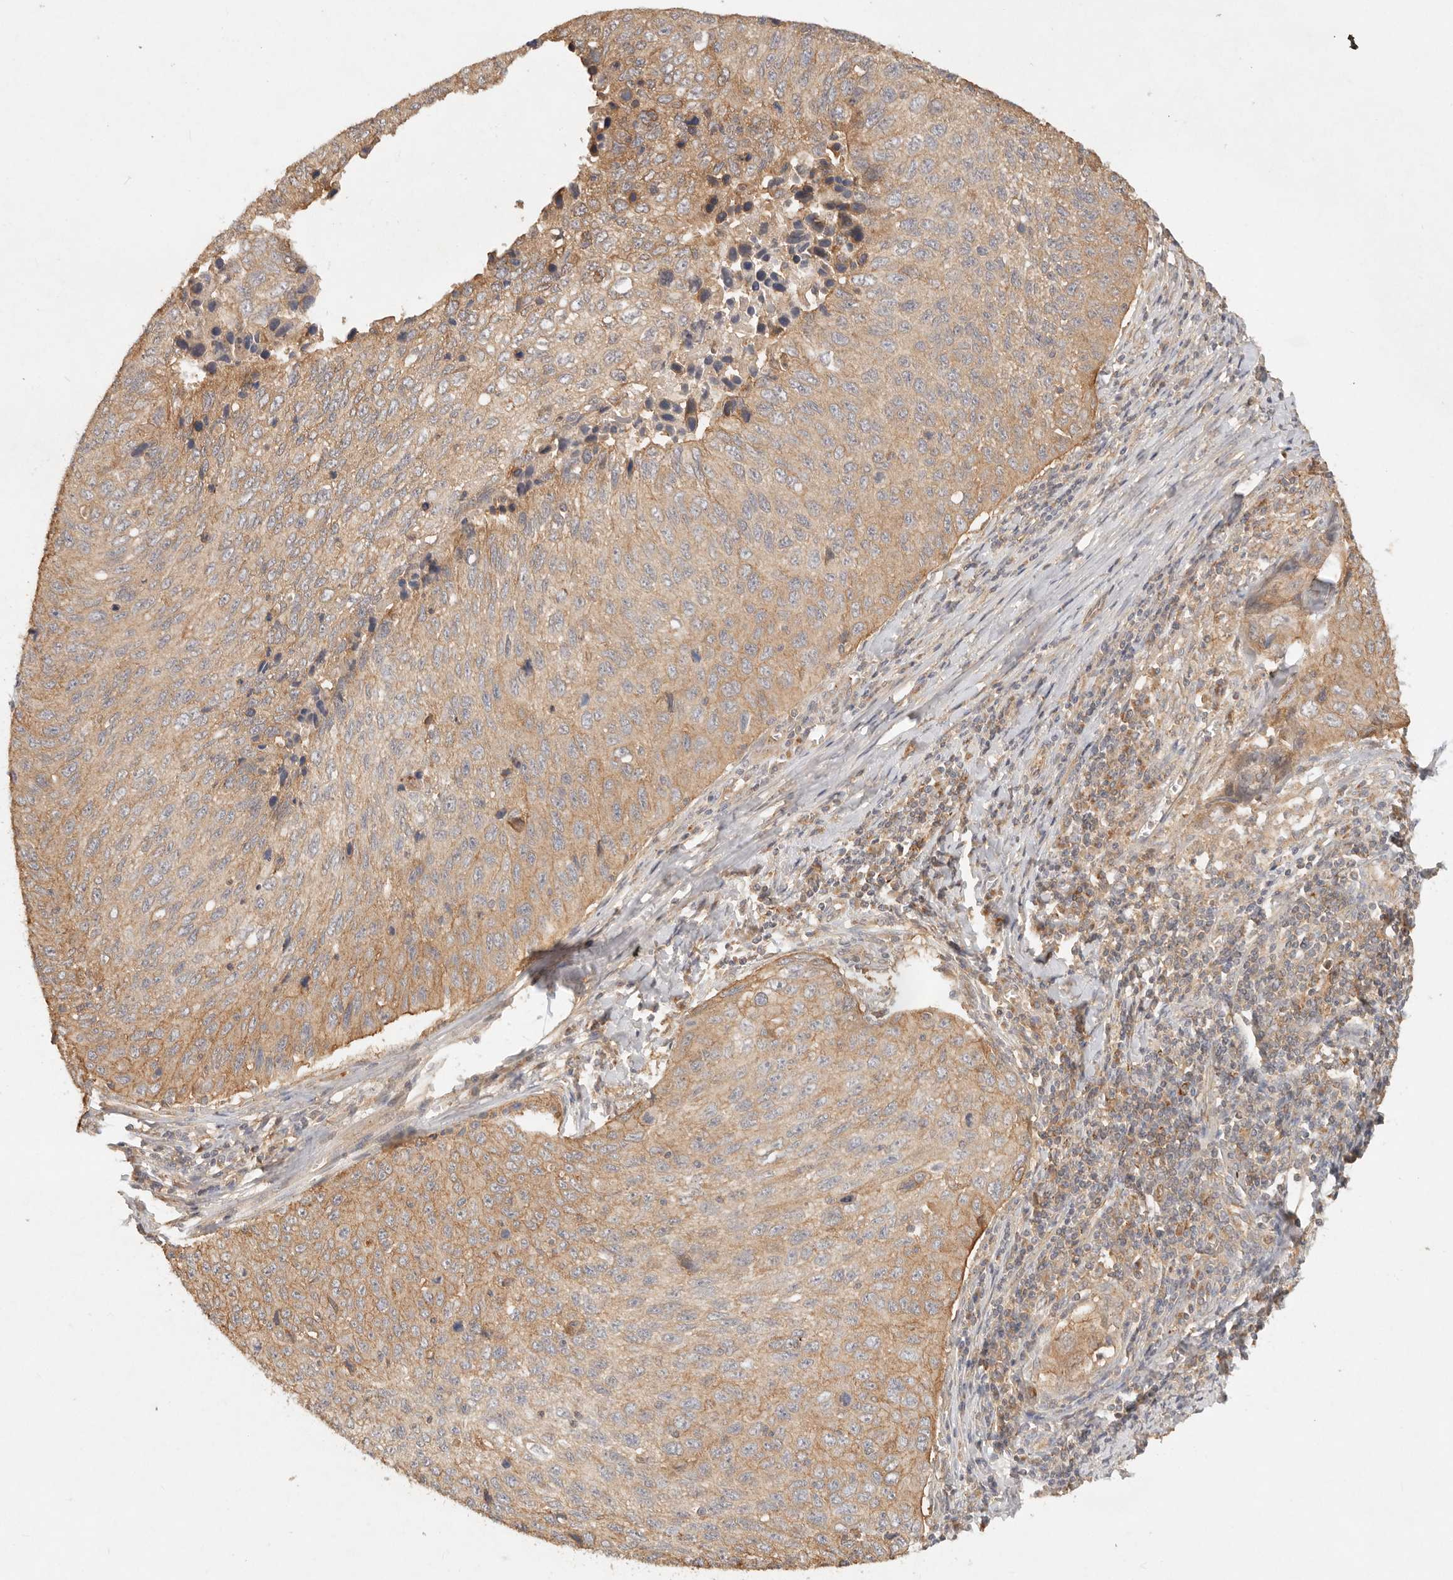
{"staining": {"intensity": "moderate", "quantity": ">75%", "location": "cytoplasmic/membranous"}, "tissue": "cervical cancer", "cell_type": "Tumor cells", "image_type": "cancer", "snomed": [{"axis": "morphology", "description": "Squamous cell carcinoma, NOS"}, {"axis": "topography", "description": "Cervix"}], "caption": "A brown stain highlights moderate cytoplasmic/membranous staining of a protein in human cervical squamous cell carcinoma tumor cells.", "gene": "HECTD3", "patient": {"sex": "female", "age": 53}}